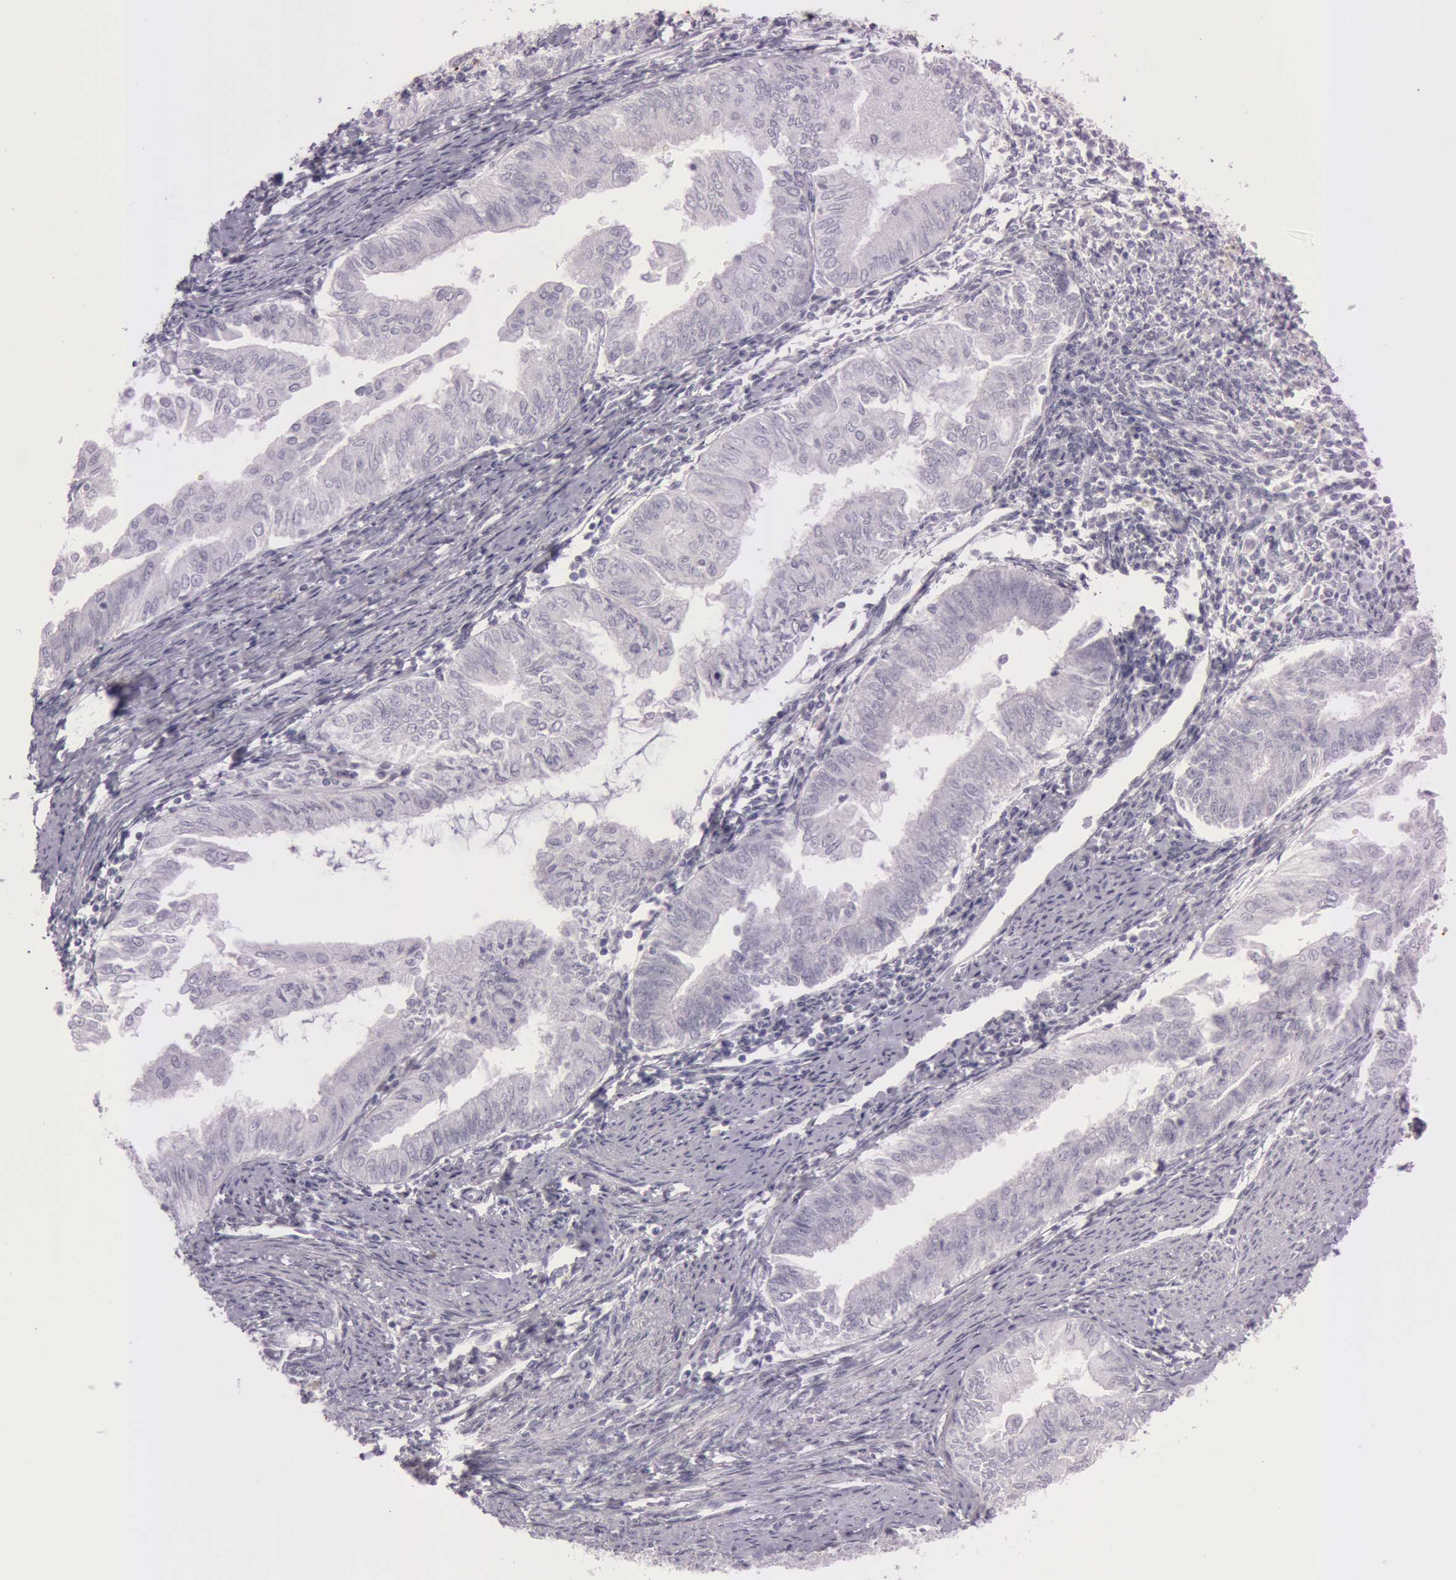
{"staining": {"intensity": "negative", "quantity": "none", "location": "none"}, "tissue": "endometrial cancer", "cell_type": "Tumor cells", "image_type": "cancer", "snomed": [{"axis": "morphology", "description": "Adenocarcinoma, NOS"}, {"axis": "topography", "description": "Endometrium"}], "caption": "The micrograph shows no staining of tumor cells in endometrial cancer (adenocarcinoma).", "gene": "S100A7", "patient": {"sex": "female", "age": 66}}